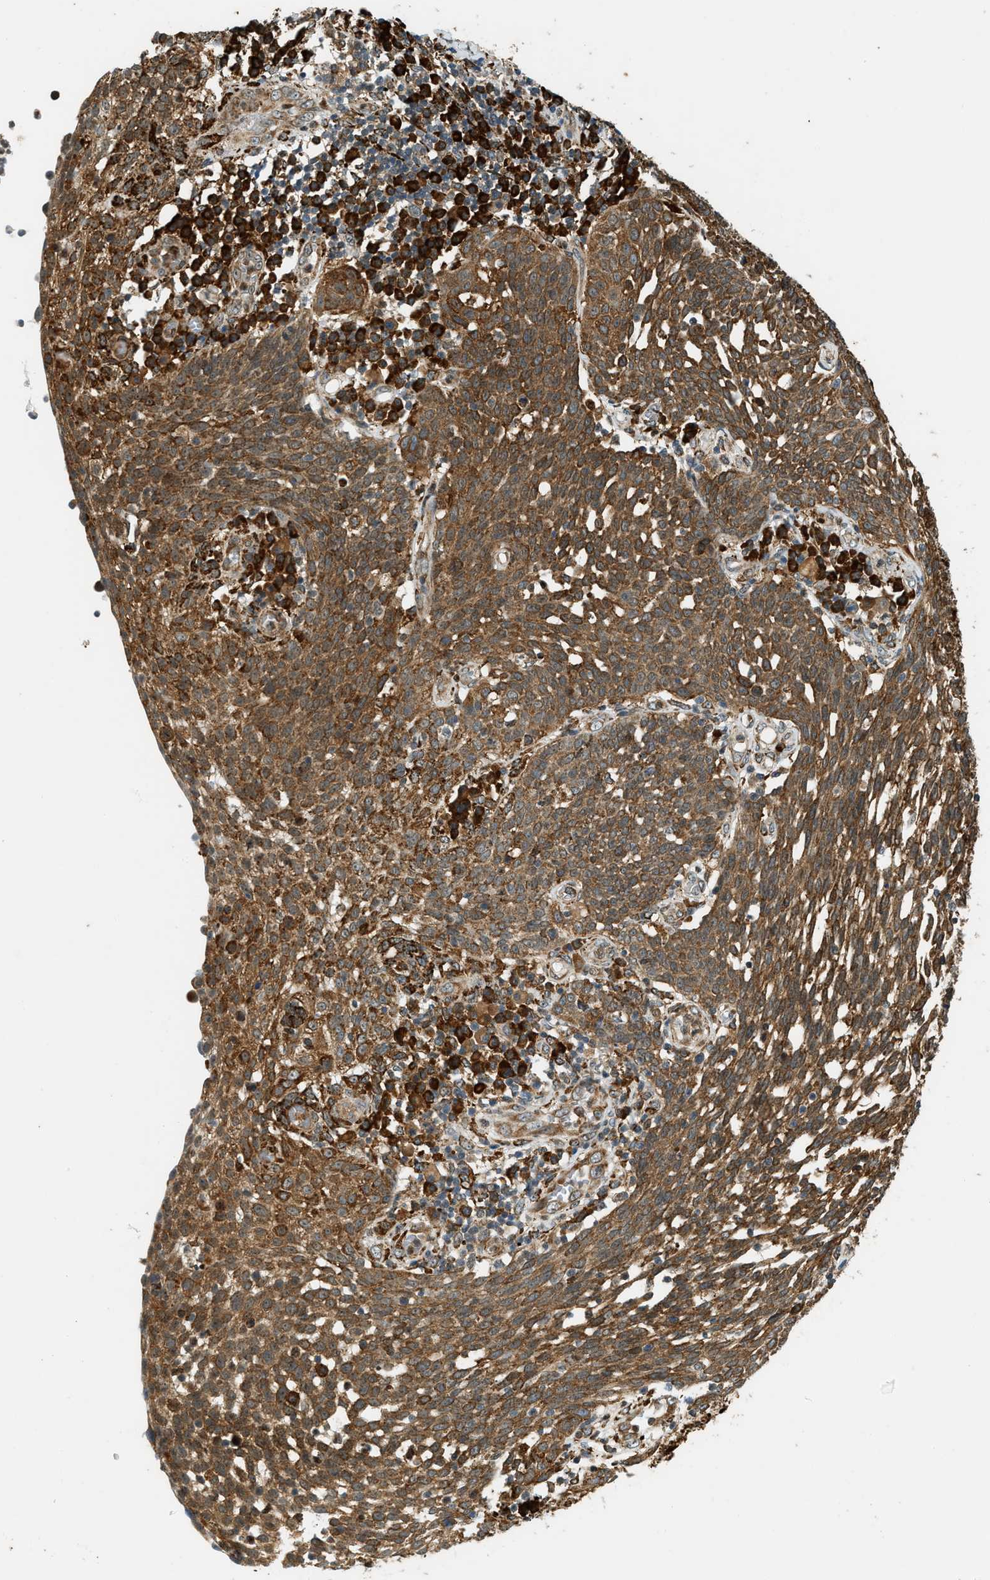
{"staining": {"intensity": "moderate", "quantity": ">75%", "location": "cytoplasmic/membranous"}, "tissue": "cervical cancer", "cell_type": "Tumor cells", "image_type": "cancer", "snomed": [{"axis": "morphology", "description": "Squamous cell carcinoma, NOS"}, {"axis": "topography", "description": "Cervix"}], "caption": "An immunohistochemistry (IHC) photomicrograph of tumor tissue is shown. Protein staining in brown labels moderate cytoplasmic/membranous positivity in cervical squamous cell carcinoma within tumor cells. (Stains: DAB in brown, nuclei in blue, Microscopy: brightfield microscopy at high magnification).", "gene": "SEMA4D", "patient": {"sex": "female", "age": 34}}